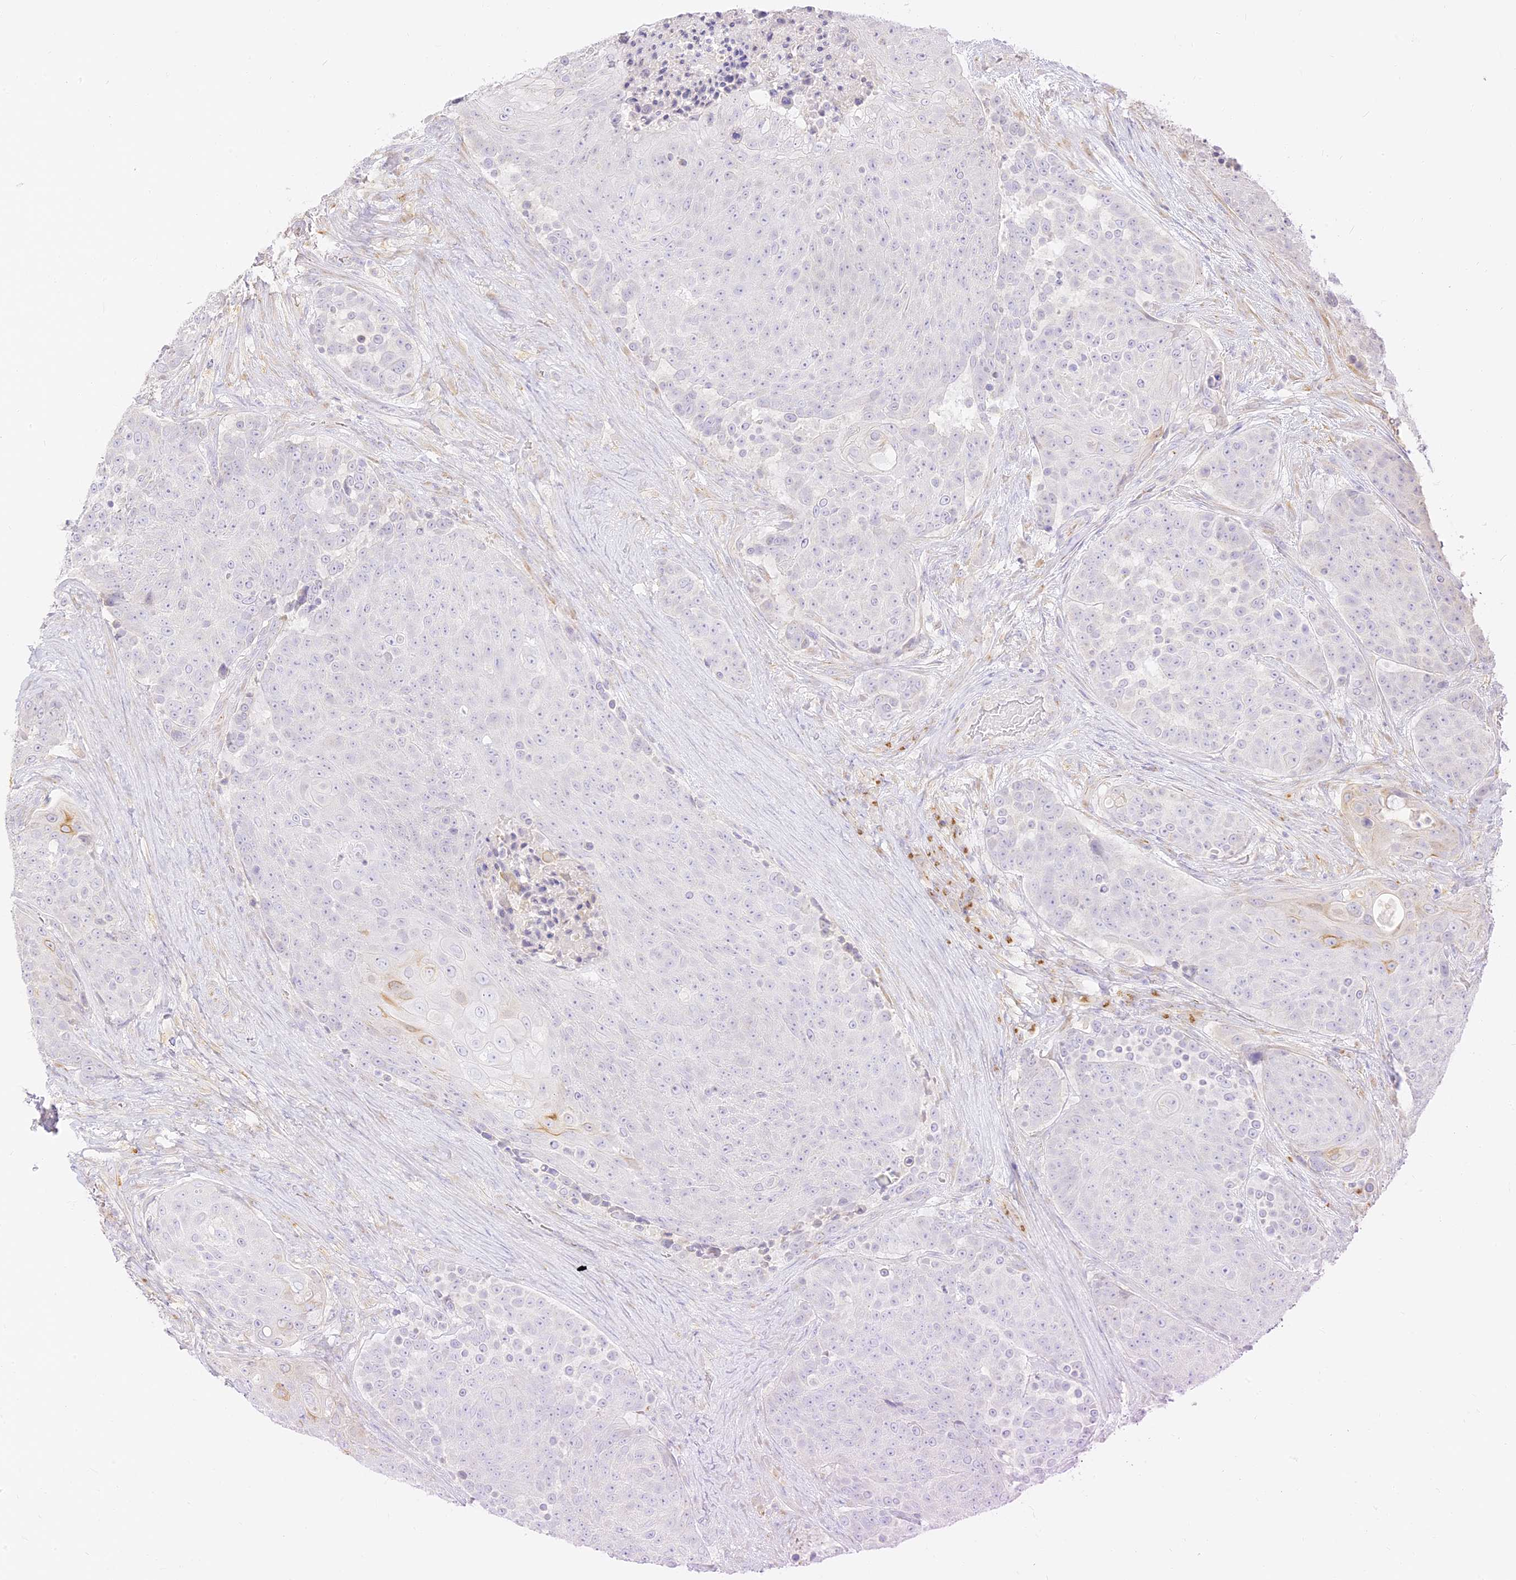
{"staining": {"intensity": "moderate", "quantity": "<25%", "location": "cytoplasmic/membranous"}, "tissue": "urothelial cancer", "cell_type": "Tumor cells", "image_type": "cancer", "snomed": [{"axis": "morphology", "description": "Urothelial carcinoma, High grade"}, {"axis": "topography", "description": "Urinary bladder"}], "caption": "Immunohistochemistry (IHC) (DAB) staining of human urothelial cancer exhibits moderate cytoplasmic/membranous protein expression in approximately <25% of tumor cells.", "gene": "SEC13", "patient": {"sex": "female", "age": 63}}